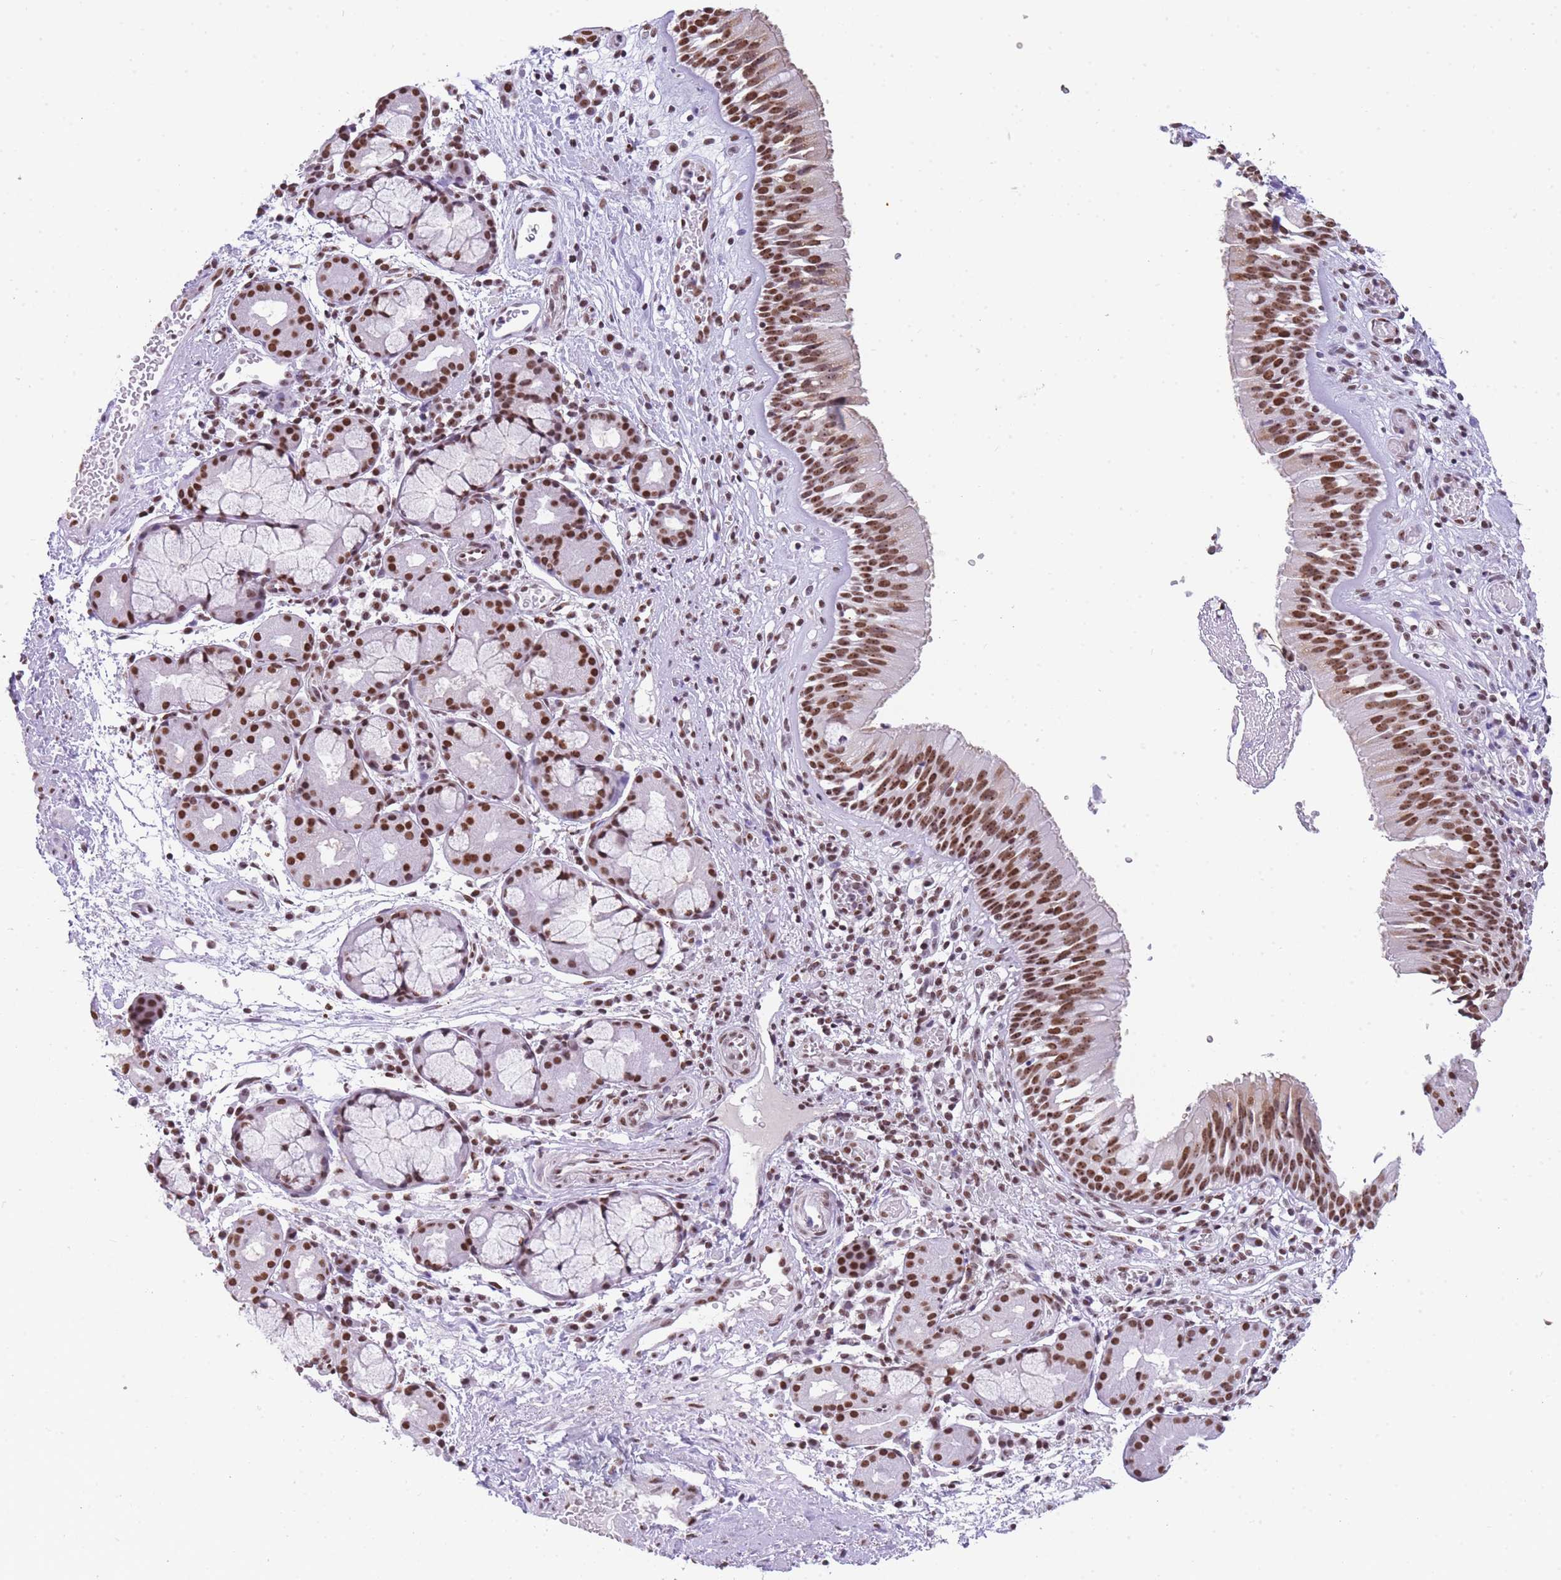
{"staining": {"intensity": "moderate", "quantity": ">75%", "location": "nuclear"}, "tissue": "nasopharynx", "cell_type": "Respiratory epithelial cells", "image_type": "normal", "snomed": [{"axis": "morphology", "description": "Normal tissue, NOS"}, {"axis": "topography", "description": "Nasopharynx"}], "caption": "IHC histopathology image of normal nasopharynx: human nasopharynx stained using immunohistochemistry exhibits medium levels of moderate protein expression localized specifically in the nuclear of respiratory epithelial cells, appearing as a nuclear brown color.", "gene": "EVC2", "patient": {"sex": "male", "age": 65}}